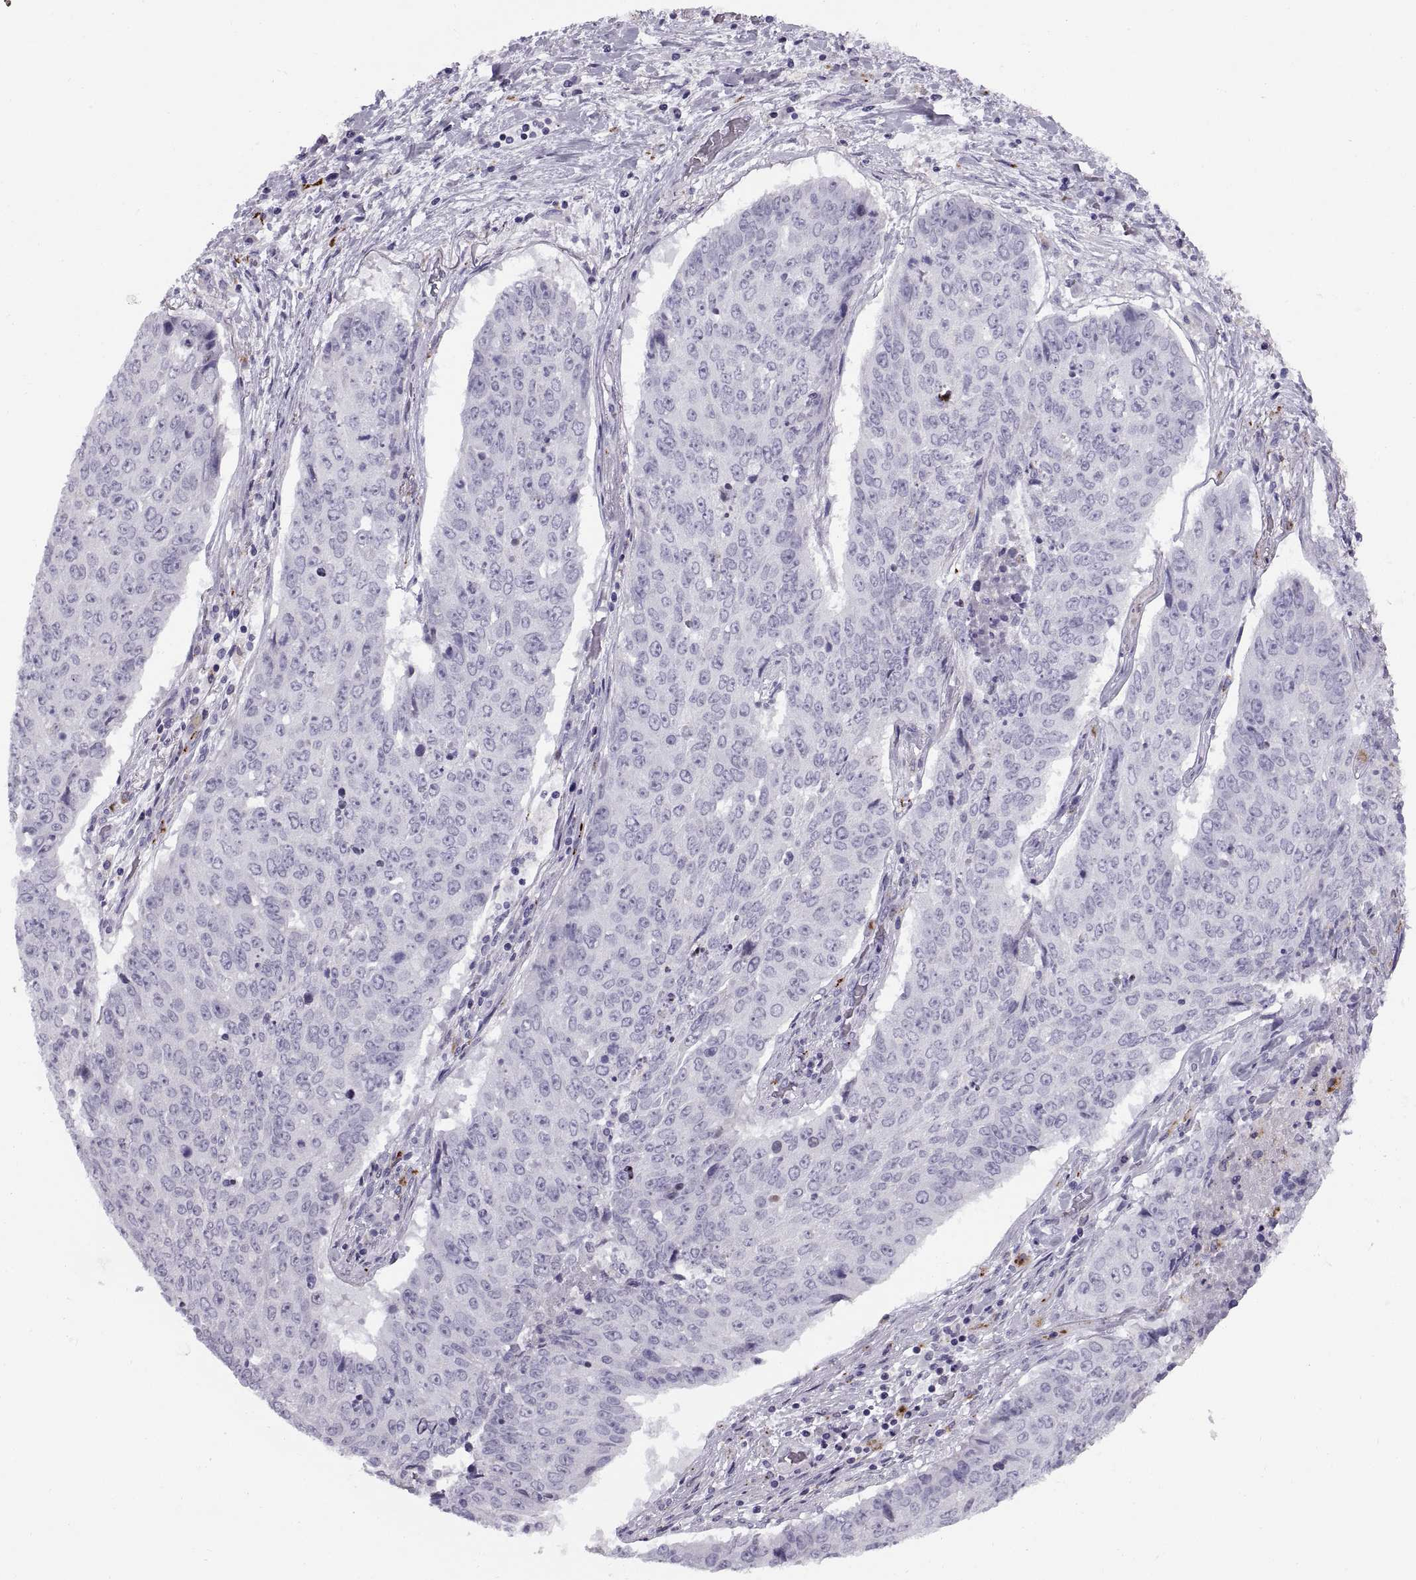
{"staining": {"intensity": "negative", "quantity": "none", "location": "none"}, "tissue": "lung cancer", "cell_type": "Tumor cells", "image_type": "cancer", "snomed": [{"axis": "morphology", "description": "Normal tissue, NOS"}, {"axis": "morphology", "description": "Squamous cell carcinoma, NOS"}, {"axis": "topography", "description": "Bronchus"}, {"axis": "topography", "description": "Lung"}], "caption": "Immunohistochemistry photomicrograph of squamous cell carcinoma (lung) stained for a protein (brown), which displays no positivity in tumor cells.", "gene": "CALCR", "patient": {"sex": "male", "age": 64}}